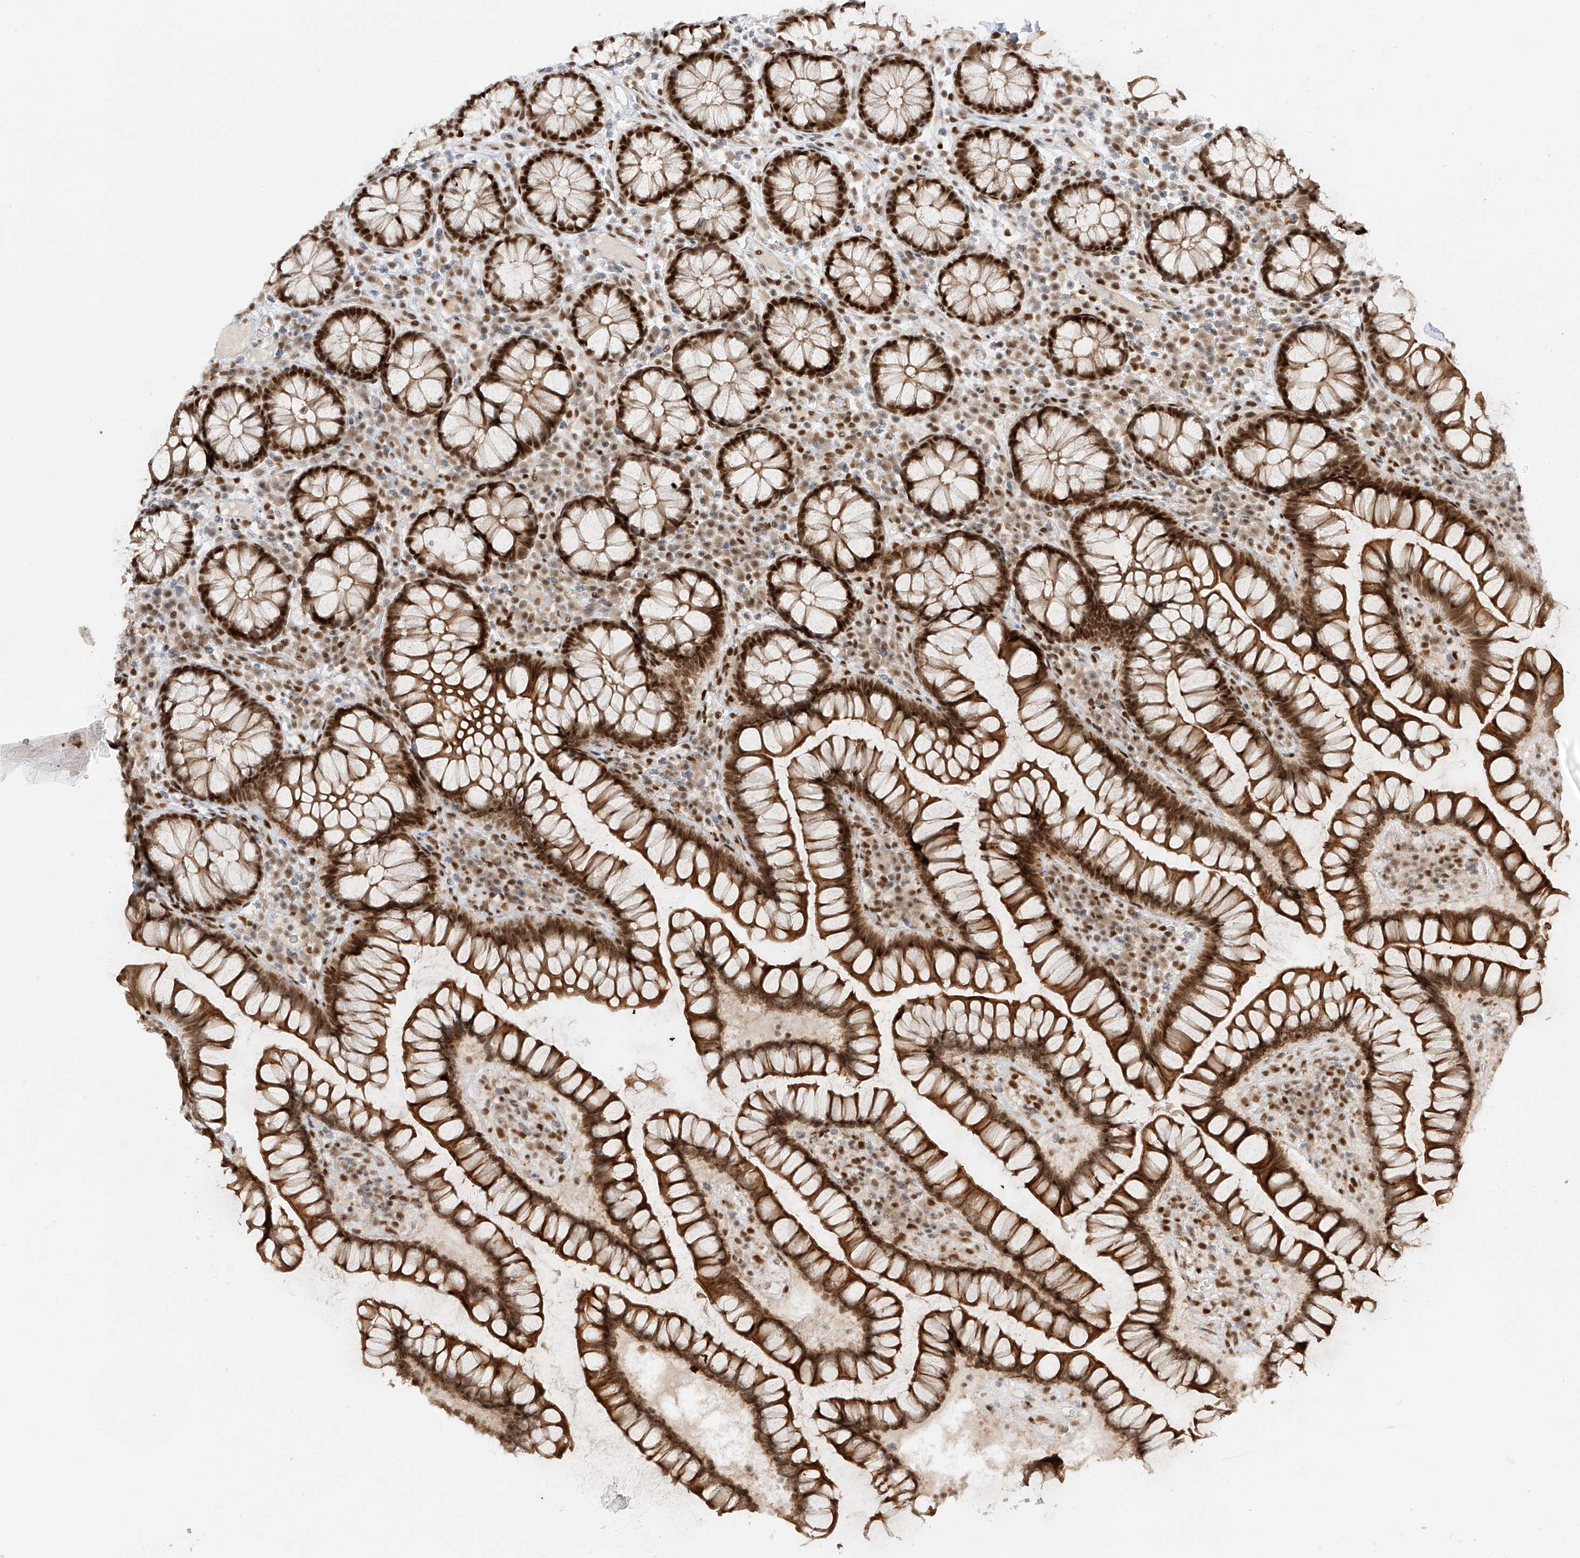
{"staining": {"intensity": "moderate", "quantity": ">75%", "location": "cytoplasmic/membranous,nuclear"}, "tissue": "colon", "cell_type": "Endothelial cells", "image_type": "normal", "snomed": [{"axis": "morphology", "description": "Normal tissue, NOS"}, {"axis": "topography", "description": "Colon"}], "caption": "Benign colon reveals moderate cytoplasmic/membranous,nuclear expression in approximately >75% of endothelial cells, visualized by immunohistochemistry. Ihc stains the protein of interest in brown and the nuclei are stained blue.", "gene": "POGK", "patient": {"sex": "female", "age": 79}}